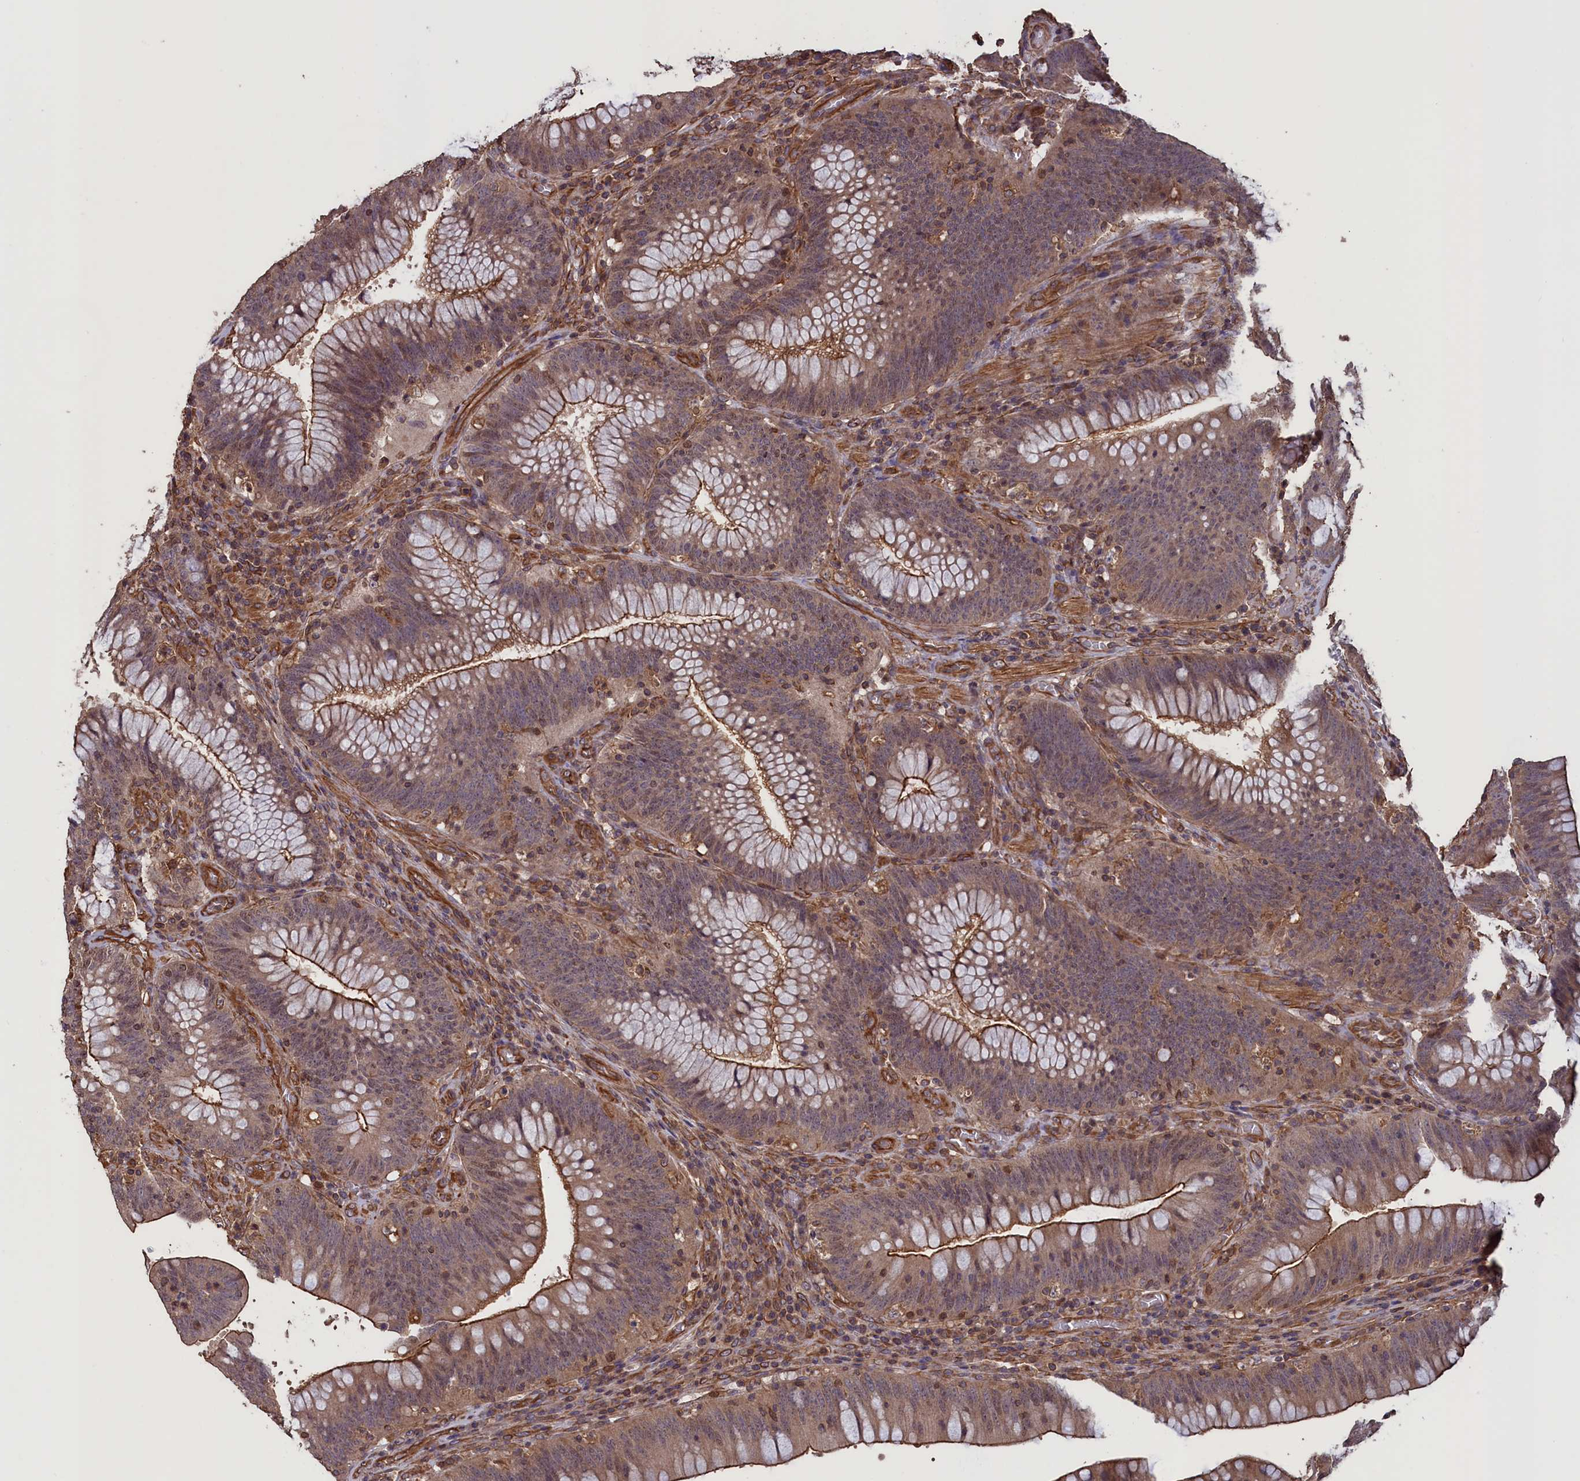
{"staining": {"intensity": "strong", "quantity": "25%-75%", "location": "cytoplasmic/membranous"}, "tissue": "colorectal cancer", "cell_type": "Tumor cells", "image_type": "cancer", "snomed": [{"axis": "morphology", "description": "Normal tissue, NOS"}, {"axis": "topography", "description": "Colon"}], "caption": "Strong cytoplasmic/membranous protein positivity is seen in approximately 25%-75% of tumor cells in colorectal cancer.", "gene": "DAPK3", "patient": {"sex": "female", "age": 82}}